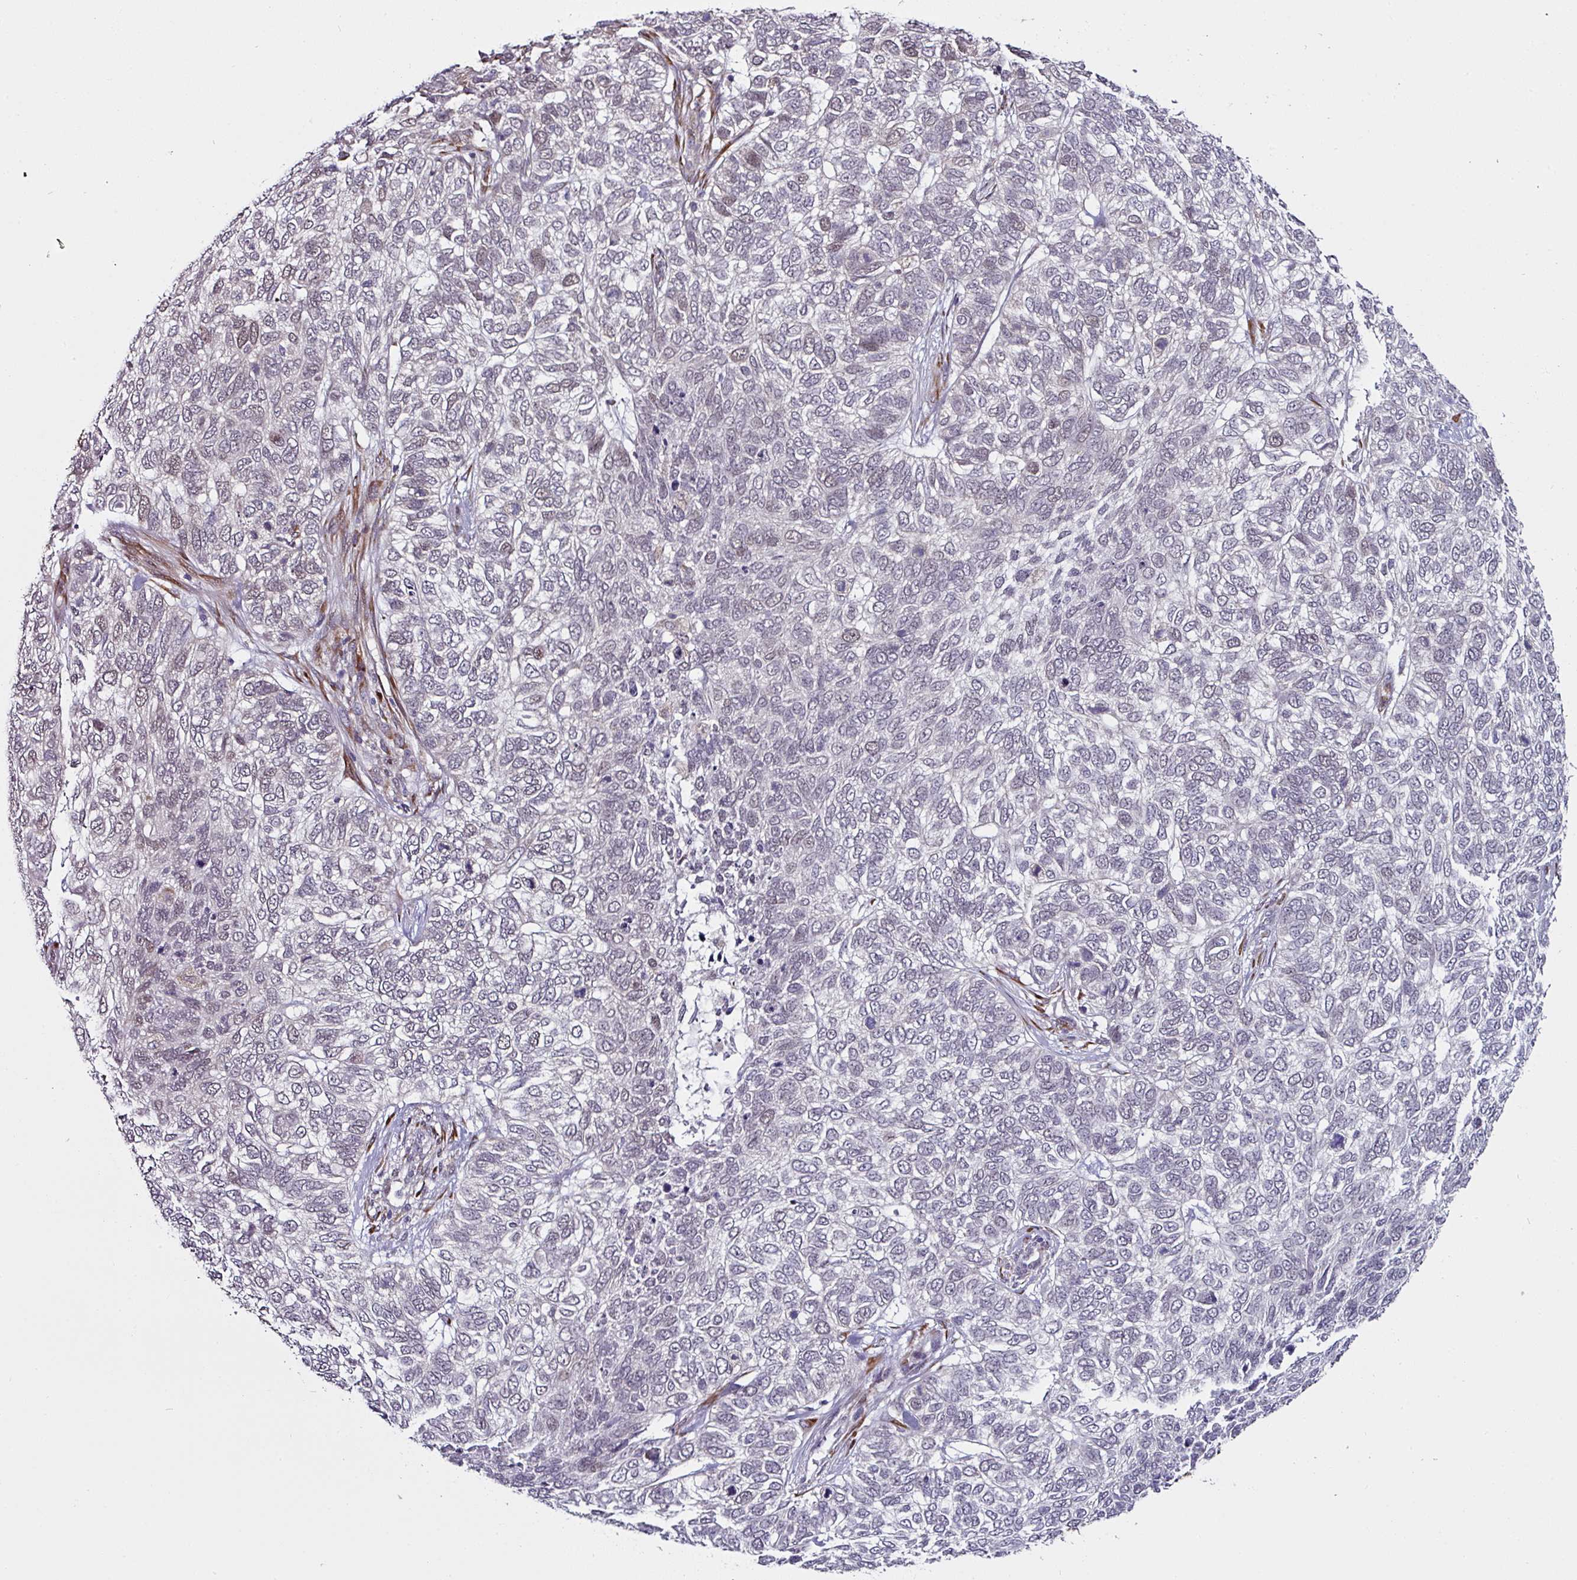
{"staining": {"intensity": "negative", "quantity": "none", "location": "none"}, "tissue": "skin cancer", "cell_type": "Tumor cells", "image_type": "cancer", "snomed": [{"axis": "morphology", "description": "Basal cell carcinoma"}, {"axis": "topography", "description": "Skin"}], "caption": "IHC photomicrograph of neoplastic tissue: human basal cell carcinoma (skin) stained with DAB (3,3'-diaminobenzidine) reveals no significant protein staining in tumor cells.", "gene": "APOLD1", "patient": {"sex": "female", "age": 65}}